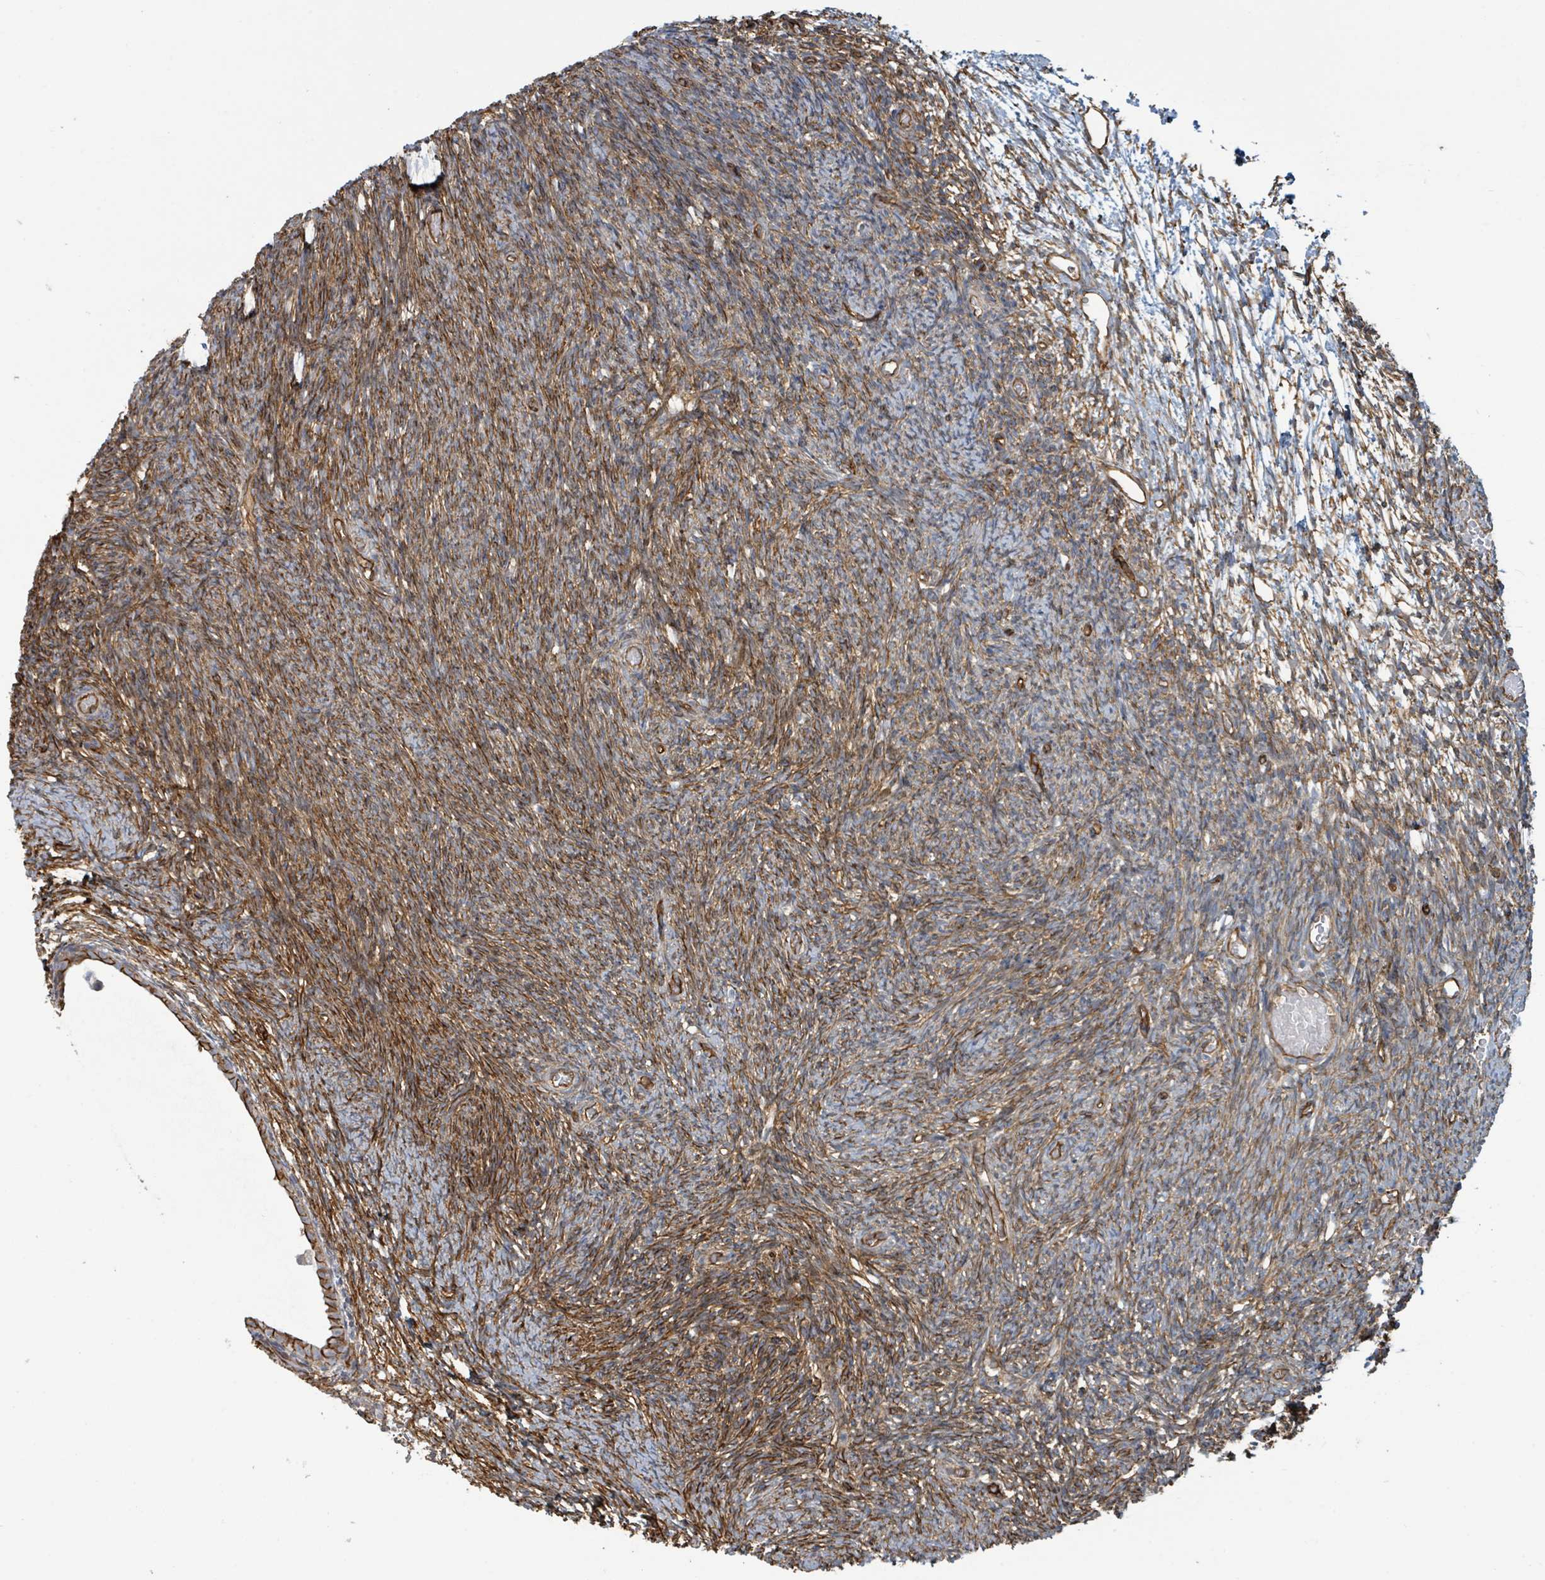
{"staining": {"intensity": "negative", "quantity": "none", "location": "none"}, "tissue": "ovary", "cell_type": "Follicle cells", "image_type": "normal", "snomed": [{"axis": "morphology", "description": "Normal tissue, NOS"}, {"axis": "topography", "description": "Ovary"}], "caption": "Immunohistochemistry micrograph of normal ovary: human ovary stained with DAB (3,3'-diaminobenzidine) reveals no significant protein staining in follicle cells.", "gene": "LDOC1", "patient": {"sex": "female", "age": 39}}